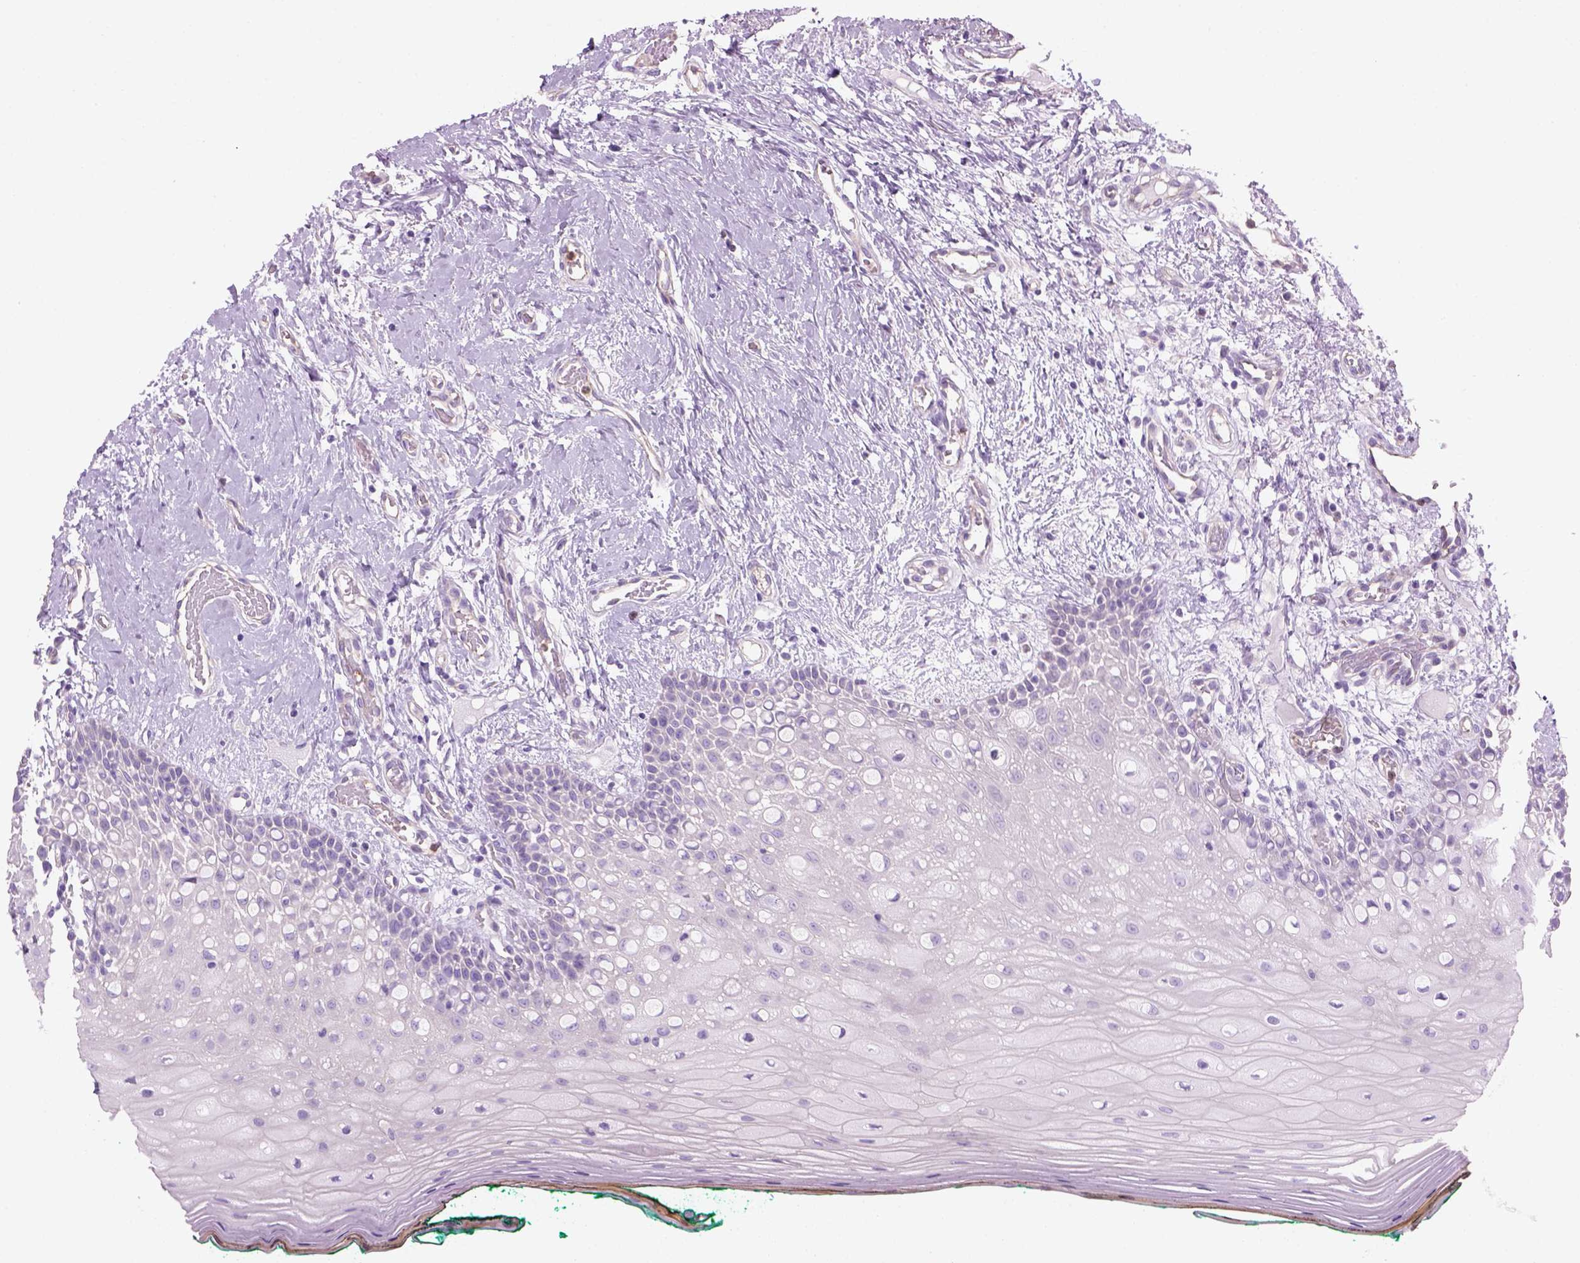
{"staining": {"intensity": "negative", "quantity": "none", "location": "none"}, "tissue": "oral mucosa", "cell_type": "Squamous epithelial cells", "image_type": "normal", "snomed": [{"axis": "morphology", "description": "Normal tissue, NOS"}, {"axis": "topography", "description": "Oral tissue"}], "caption": "Oral mucosa stained for a protein using immunohistochemistry (IHC) reveals no staining squamous epithelial cells.", "gene": "CD84", "patient": {"sex": "female", "age": 83}}